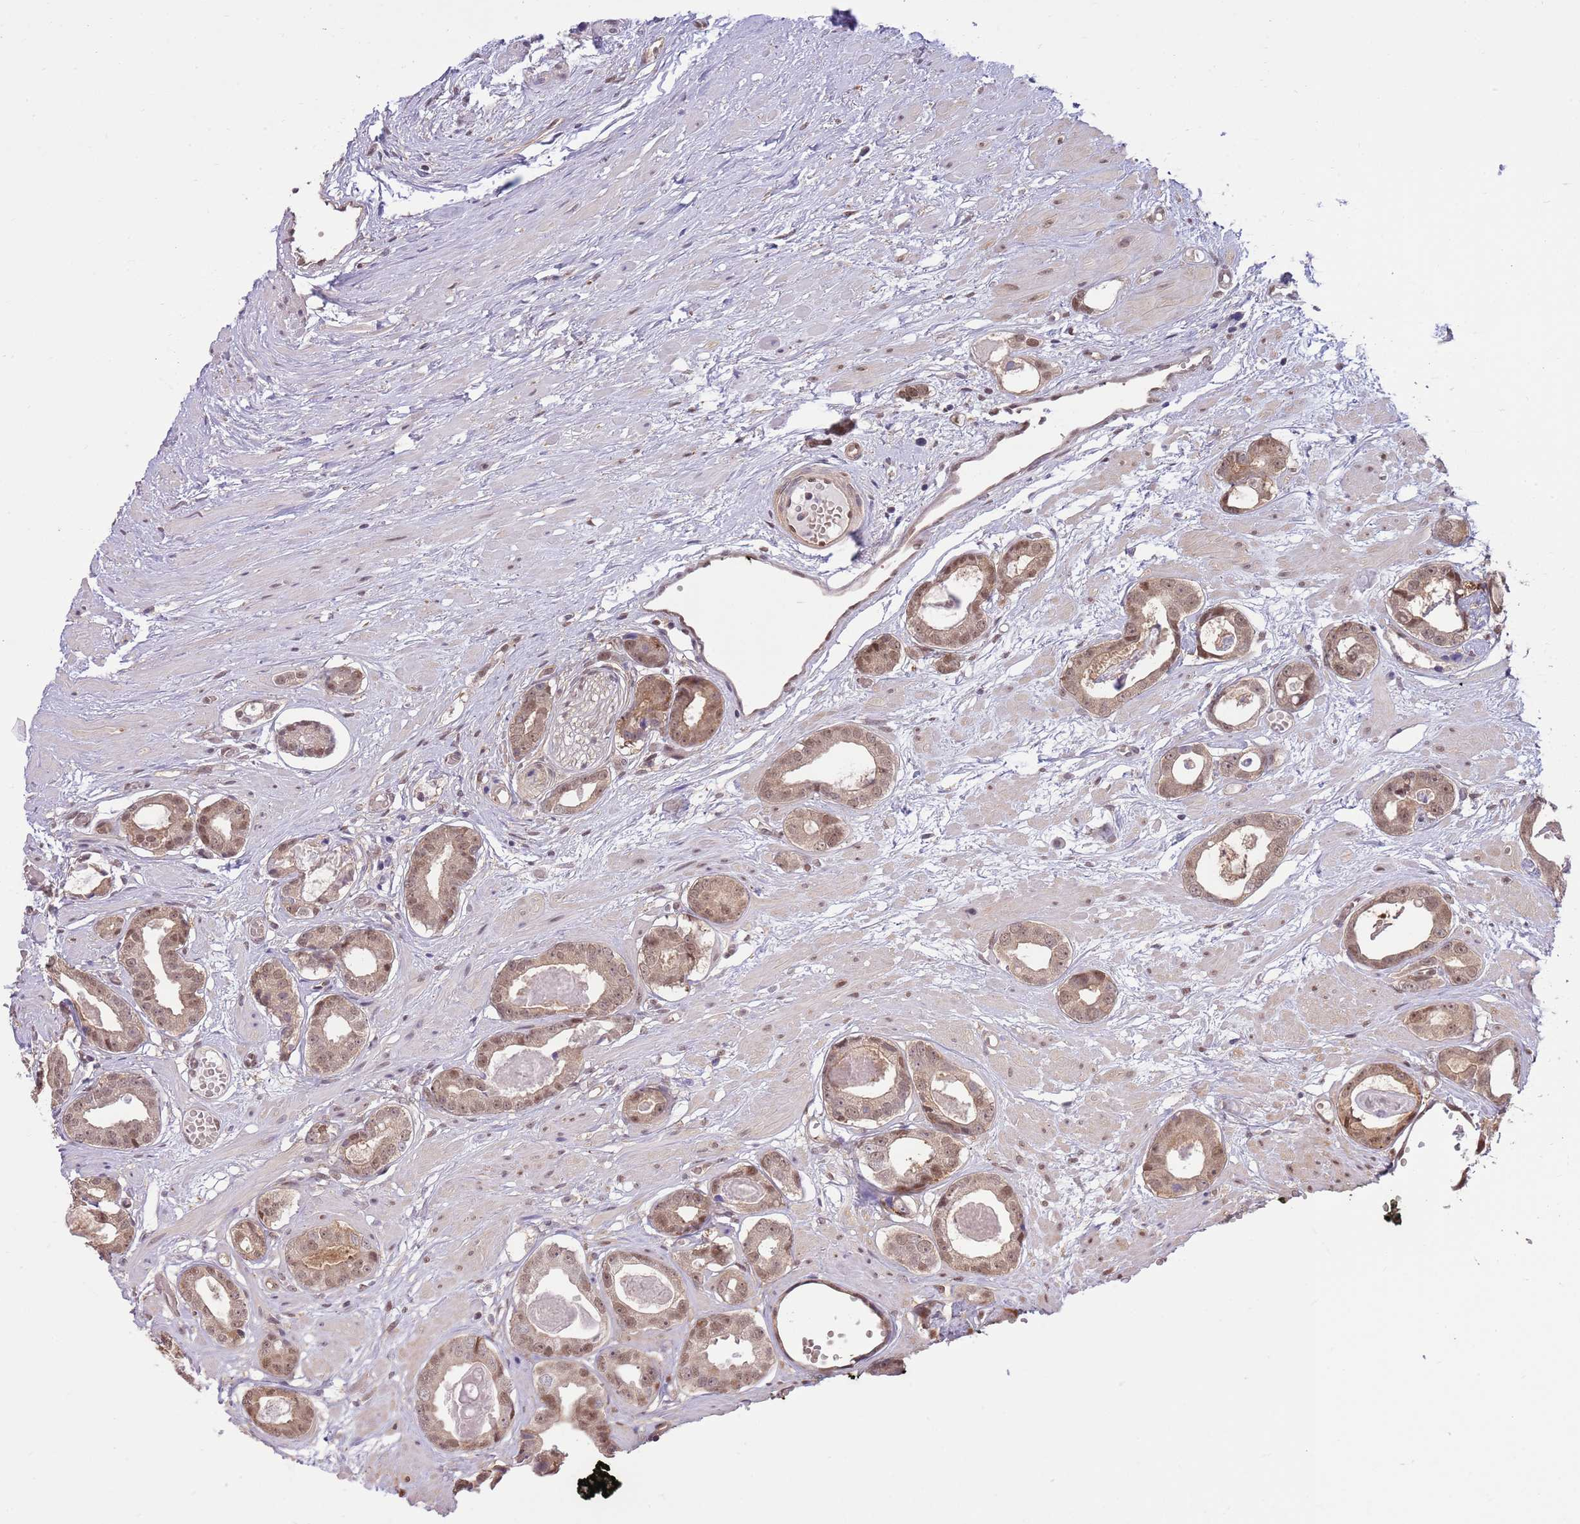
{"staining": {"intensity": "moderate", "quantity": ">75%", "location": "cytoplasmic/membranous,nuclear"}, "tissue": "prostate cancer", "cell_type": "Tumor cells", "image_type": "cancer", "snomed": [{"axis": "morphology", "description": "Adenocarcinoma, Low grade"}, {"axis": "topography", "description": "Prostate"}], "caption": "IHC histopathology image of neoplastic tissue: human prostate adenocarcinoma (low-grade) stained using IHC reveals medium levels of moderate protein expression localized specifically in the cytoplasmic/membranous and nuclear of tumor cells, appearing as a cytoplasmic/membranous and nuclear brown color.", "gene": "NSFL1C", "patient": {"sex": "male", "age": 64}}